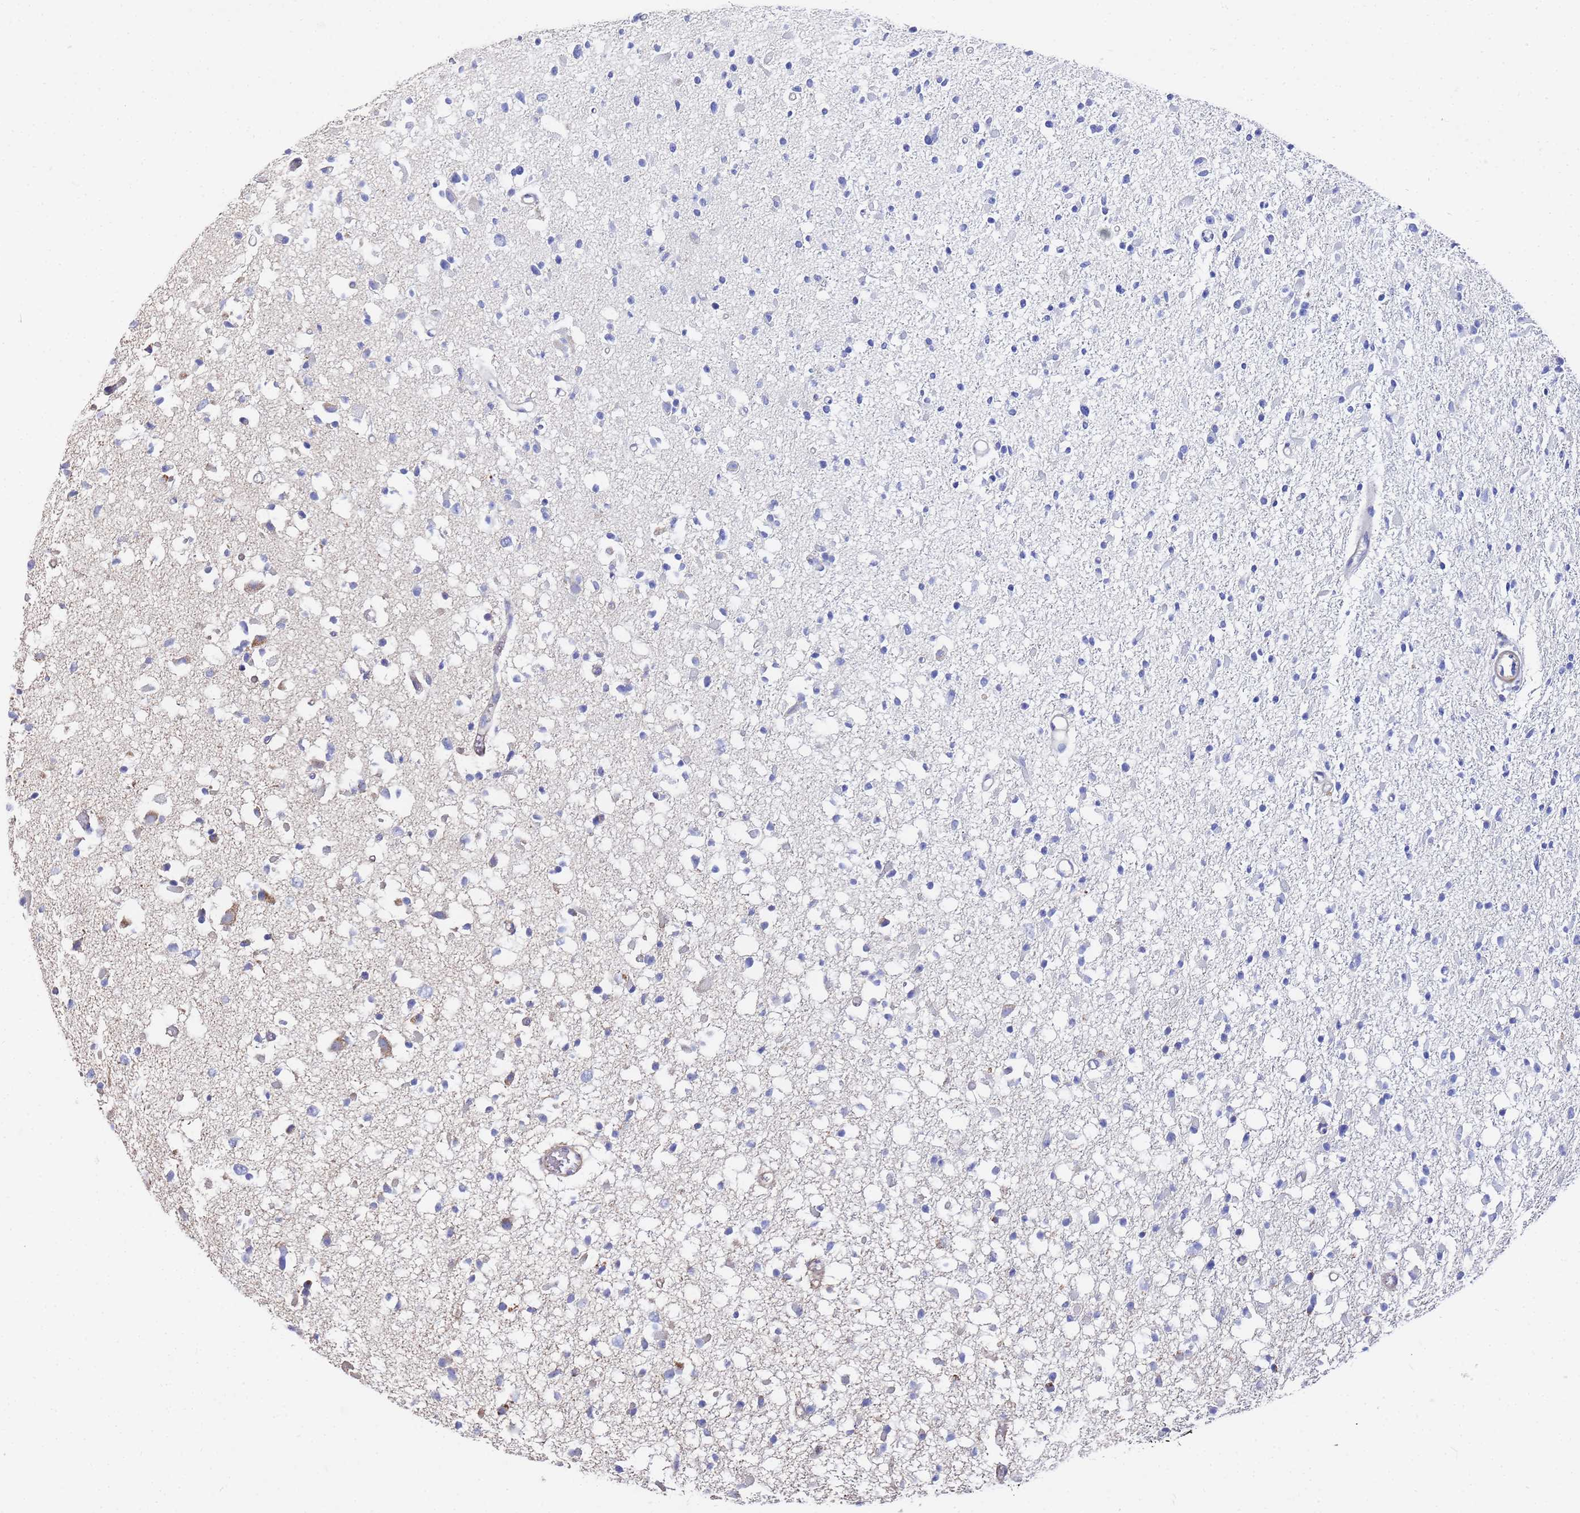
{"staining": {"intensity": "negative", "quantity": "none", "location": "none"}, "tissue": "glioma", "cell_type": "Tumor cells", "image_type": "cancer", "snomed": [{"axis": "morphology", "description": "Glioma, malignant, Low grade"}, {"axis": "topography", "description": "Brain"}], "caption": "Protein analysis of glioma demonstrates no significant expression in tumor cells. The staining is performed using DAB brown chromogen with nuclei counter-stained in using hematoxylin.", "gene": "FAHD2A", "patient": {"sex": "female", "age": 22}}